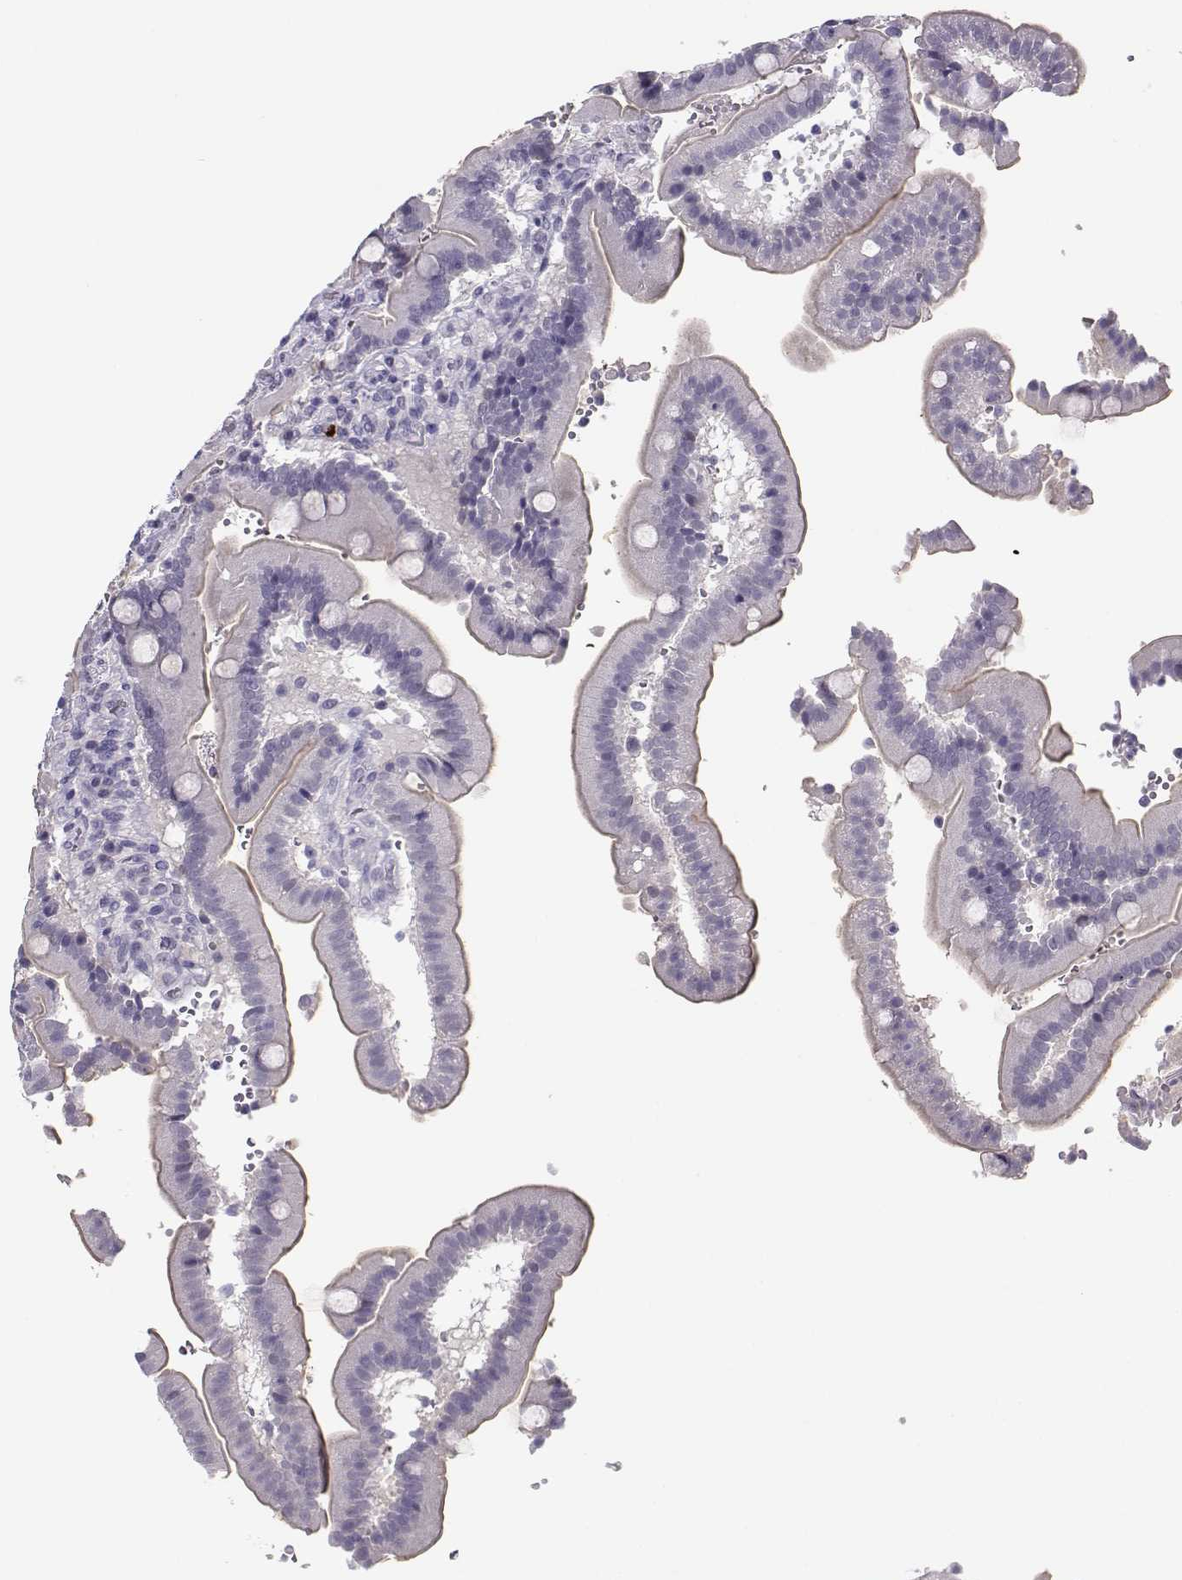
{"staining": {"intensity": "negative", "quantity": "none", "location": "none"}, "tissue": "duodenum", "cell_type": "Glandular cells", "image_type": "normal", "snomed": [{"axis": "morphology", "description": "Normal tissue, NOS"}, {"axis": "topography", "description": "Duodenum"}], "caption": "This photomicrograph is of unremarkable duodenum stained with immunohistochemistry to label a protein in brown with the nuclei are counter-stained blue. There is no positivity in glandular cells.", "gene": "CFAP77", "patient": {"sex": "female", "age": 62}}